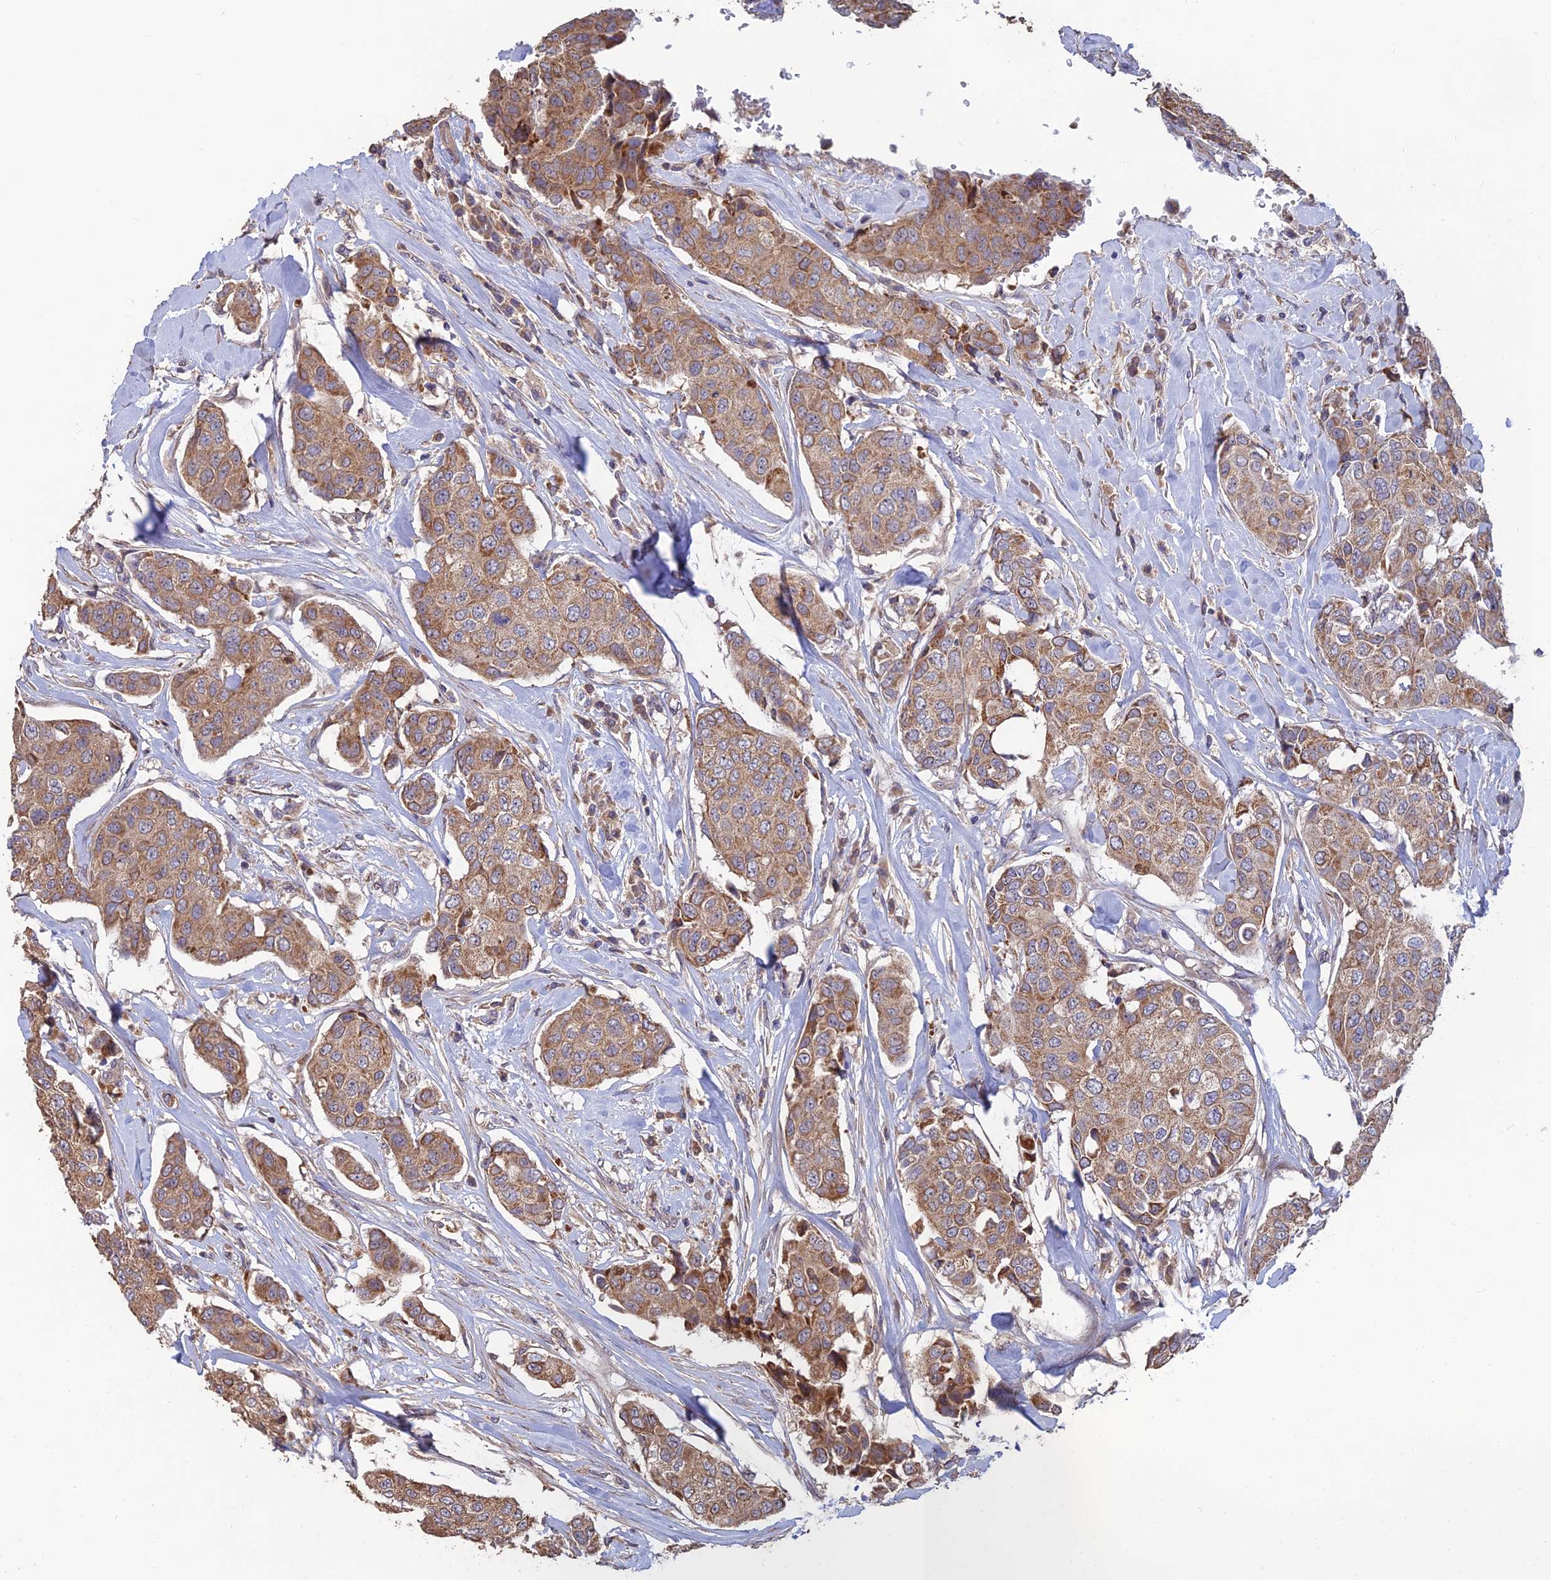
{"staining": {"intensity": "moderate", "quantity": ">75%", "location": "cytoplasmic/membranous"}, "tissue": "breast cancer", "cell_type": "Tumor cells", "image_type": "cancer", "snomed": [{"axis": "morphology", "description": "Duct carcinoma"}, {"axis": "topography", "description": "Breast"}], "caption": "Immunohistochemical staining of human breast invasive ductal carcinoma exhibits moderate cytoplasmic/membranous protein staining in approximately >75% of tumor cells.", "gene": "SHISA5", "patient": {"sex": "female", "age": 80}}